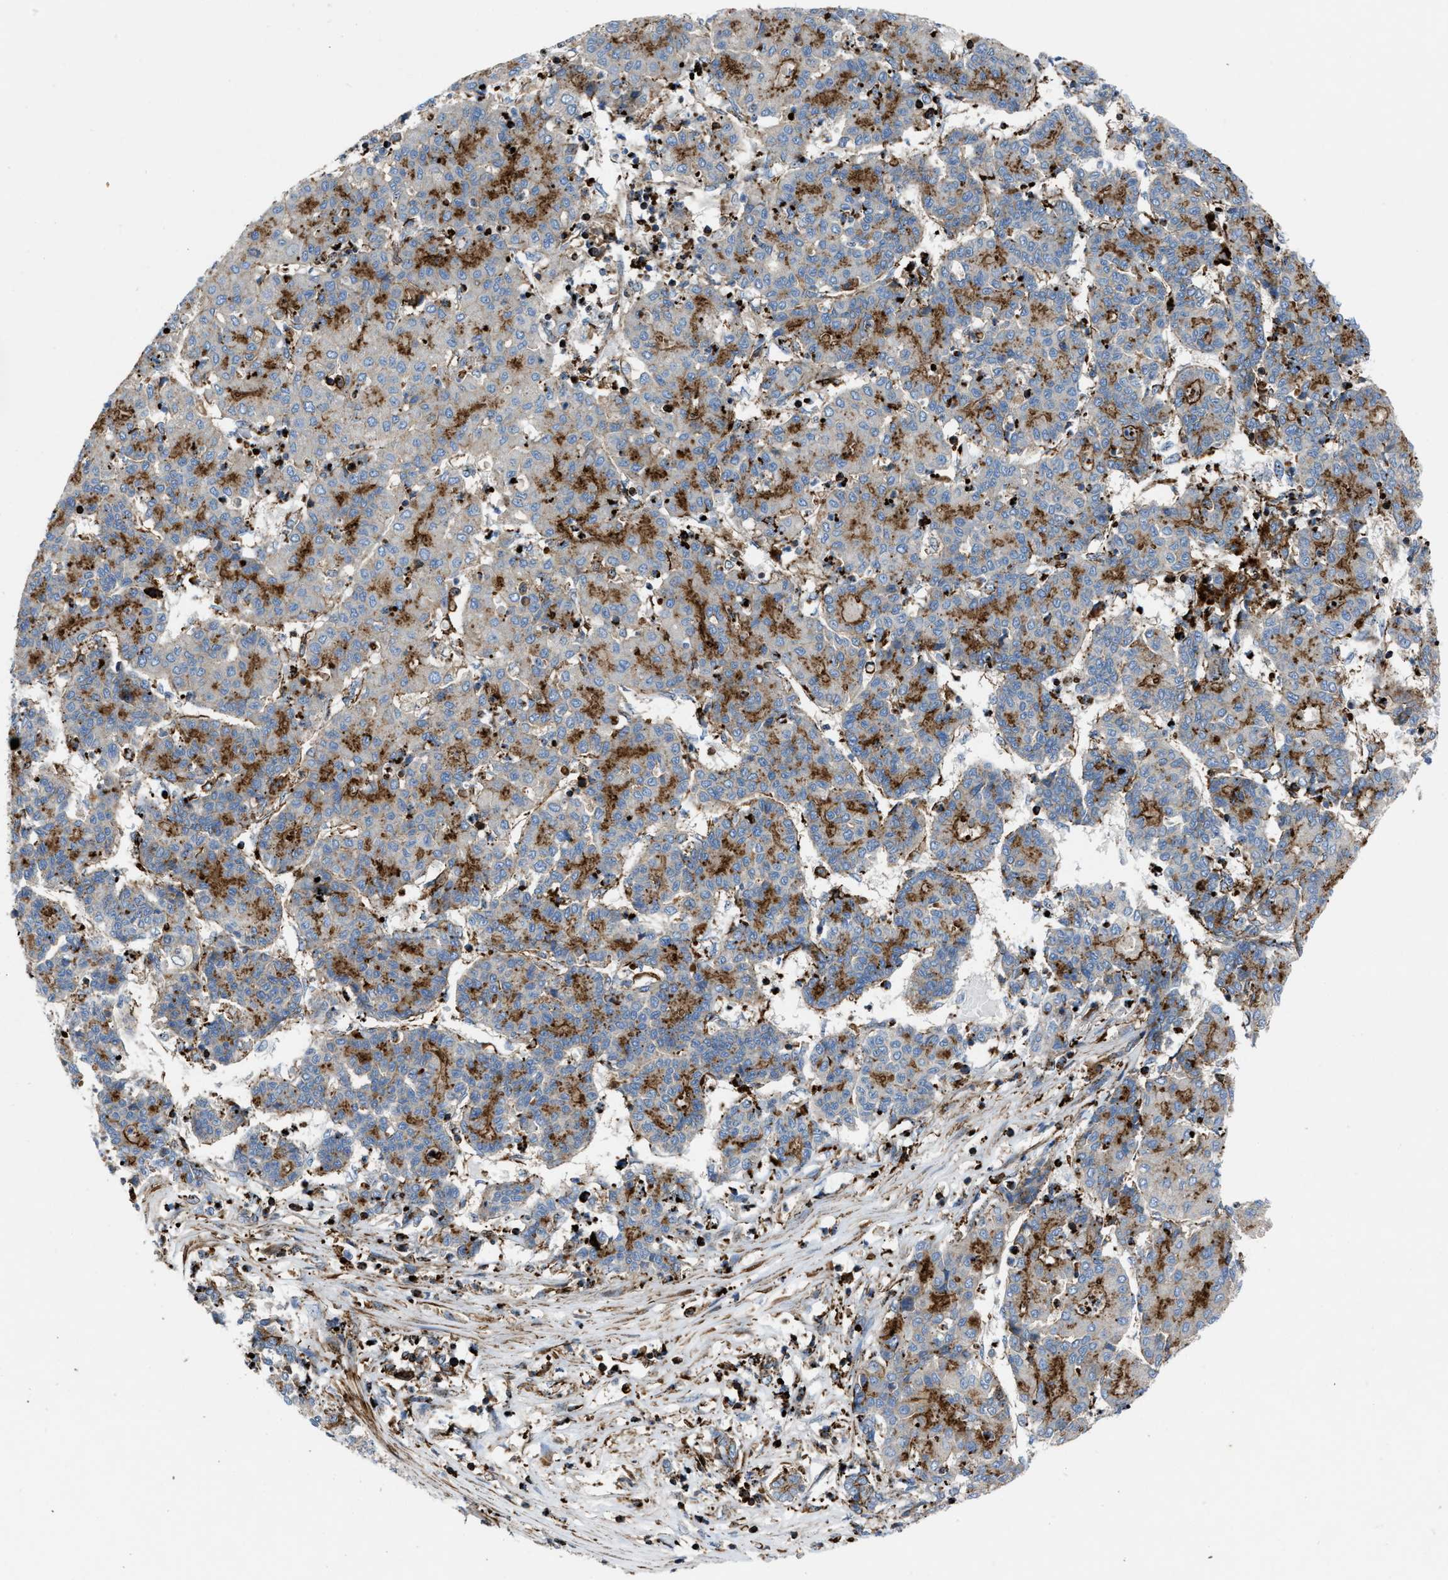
{"staining": {"intensity": "moderate", "quantity": "<25%", "location": "cytoplasmic/membranous"}, "tissue": "liver cancer", "cell_type": "Tumor cells", "image_type": "cancer", "snomed": [{"axis": "morphology", "description": "Carcinoma, Hepatocellular, NOS"}, {"axis": "topography", "description": "Liver"}], "caption": "Liver hepatocellular carcinoma was stained to show a protein in brown. There is low levels of moderate cytoplasmic/membranous positivity in about <25% of tumor cells.", "gene": "AGPAT2", "patient": {"sex": "male", "age": 65}}